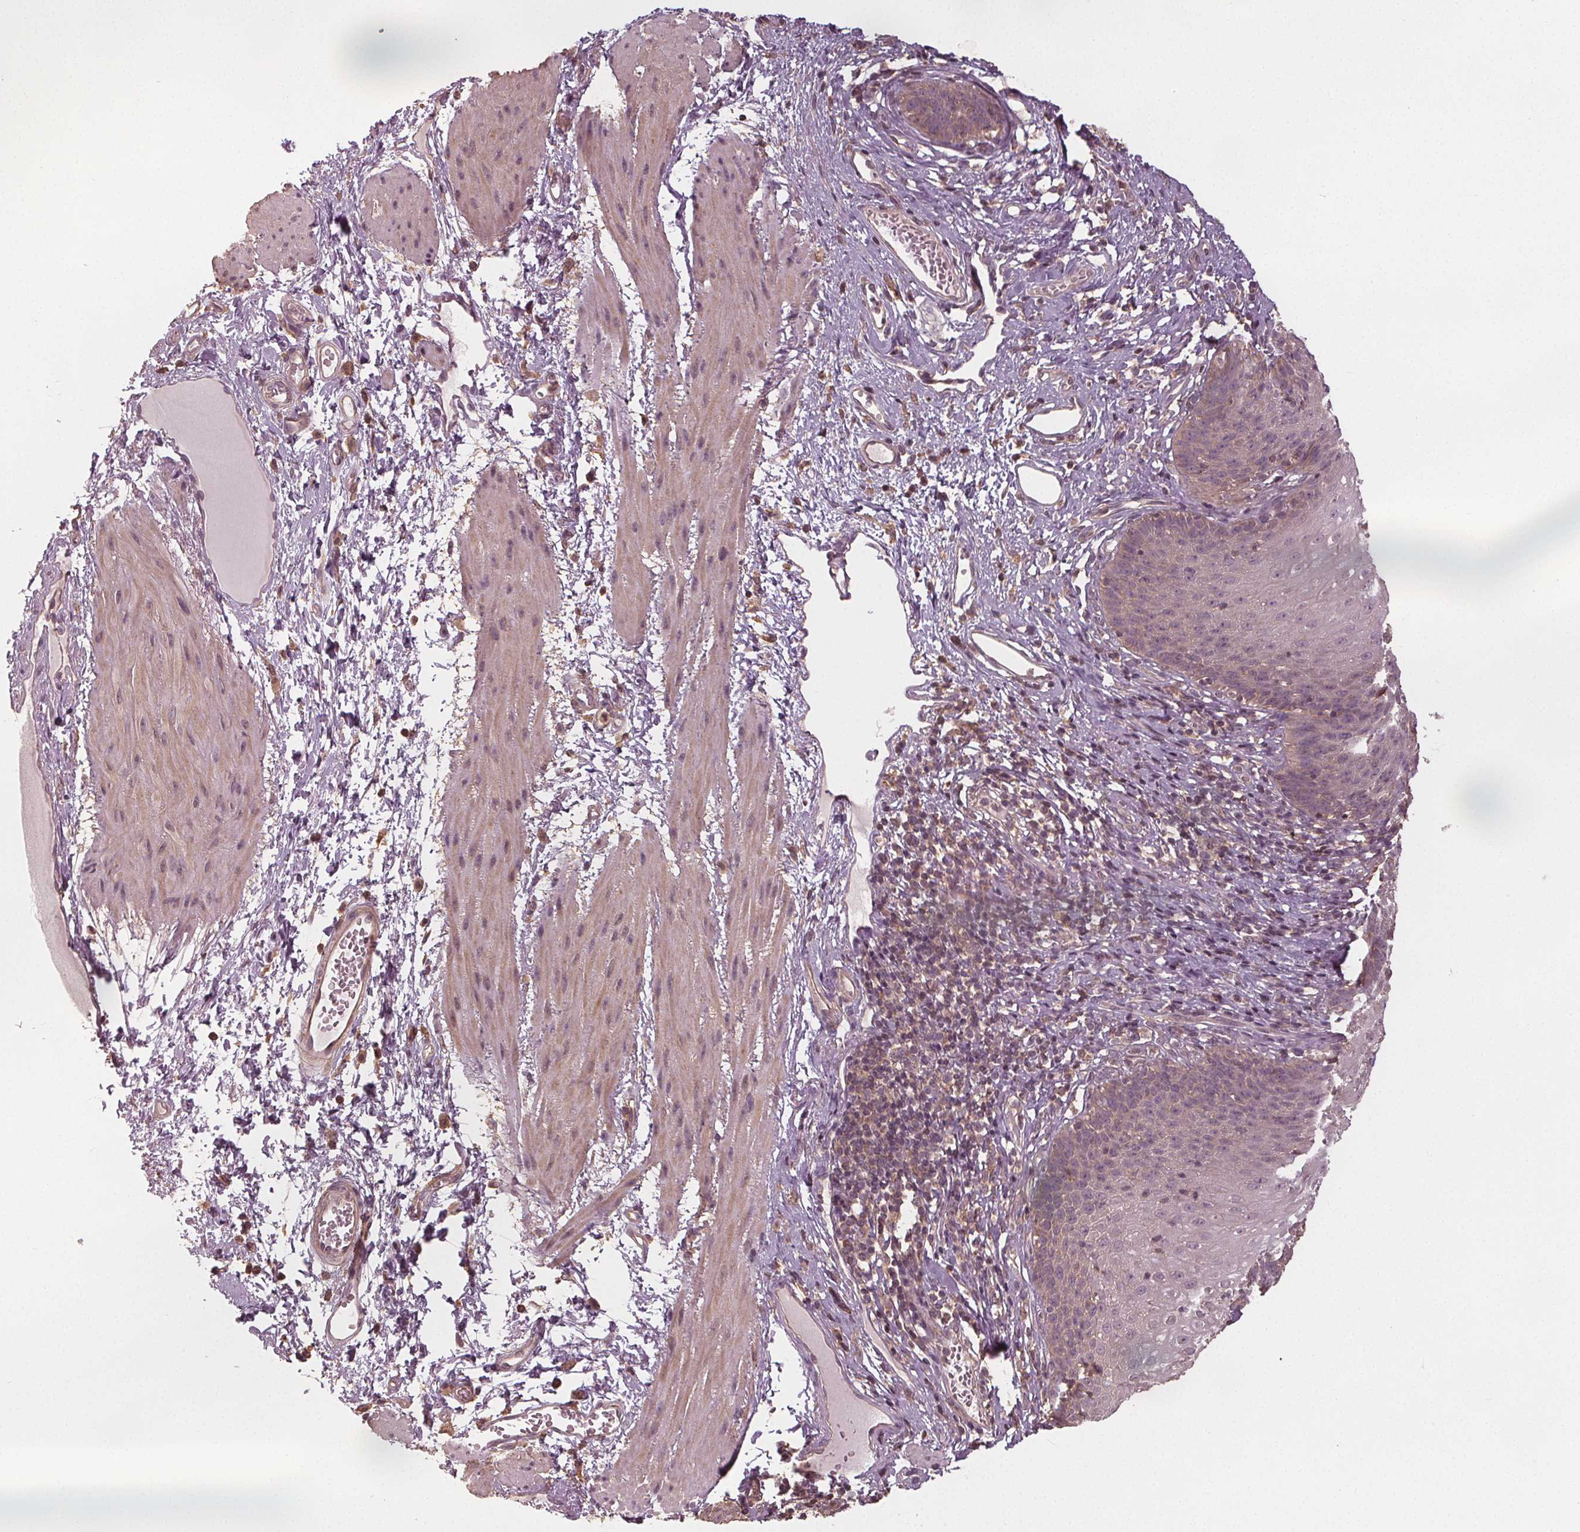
{"staining": {"intensity": "weak", "quantity": "<25%", "location": "cytoplasmic/membranous"}, "tissue": "esophagus", "cell_type": "Squamous epithelial cells", "image_type": "normal", "snomed": [{"axis": "morphology", "description": "Normal tissue, NOS"}, {"axis": "topography", "description": "Esophagus"}], "caption": "The micrograph displays no staining of squamous epithelial cells in unremarkable esophagus. (DAB immunohistochemistry (IHC), high magnification).", "gene": "GNB2", "patient": {"sex": "male", "age": 72}}